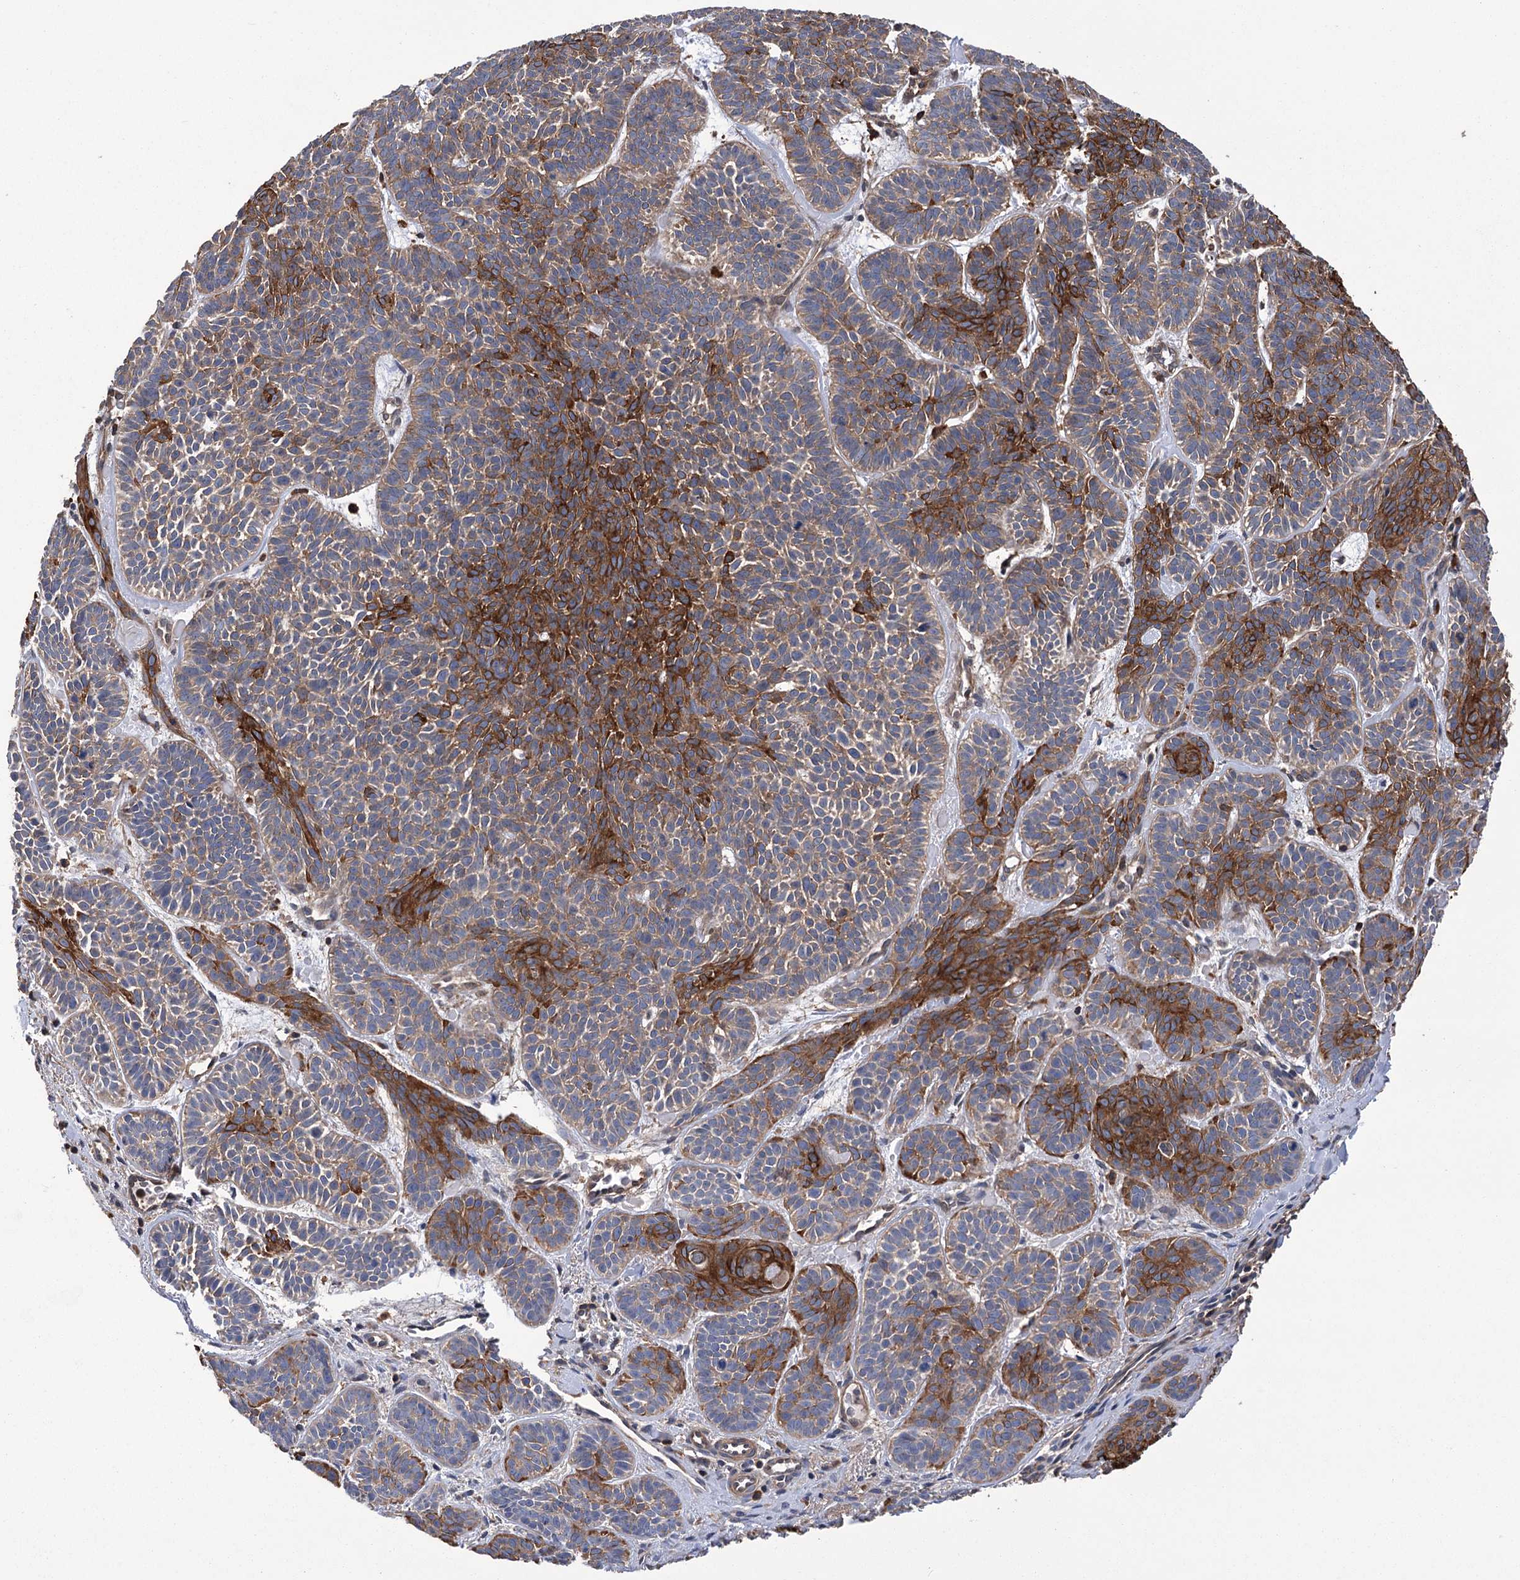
{"staining": {"intensity": "strong", "quantity": "25%-75%", "location": "cytoplasmic/membranous"}, "tissue": "skin cancer", "cell_type": "Tumor cells", "image_type": "cancer", "snomed": [{"axis": "morphology", "description": "Basal cell carcinoma"}, {"axis": "topography", "description": "Skin"}], "caption": "Skin cancer (basal cell carcinoma) stained with immunohistochemistry (IHC) exhibits strong cytoplasmic/membranous positivity in about 25%-75% of tumor cells.", "gene": "DPP3", "patient": {"sex": "male", "age": 85}}